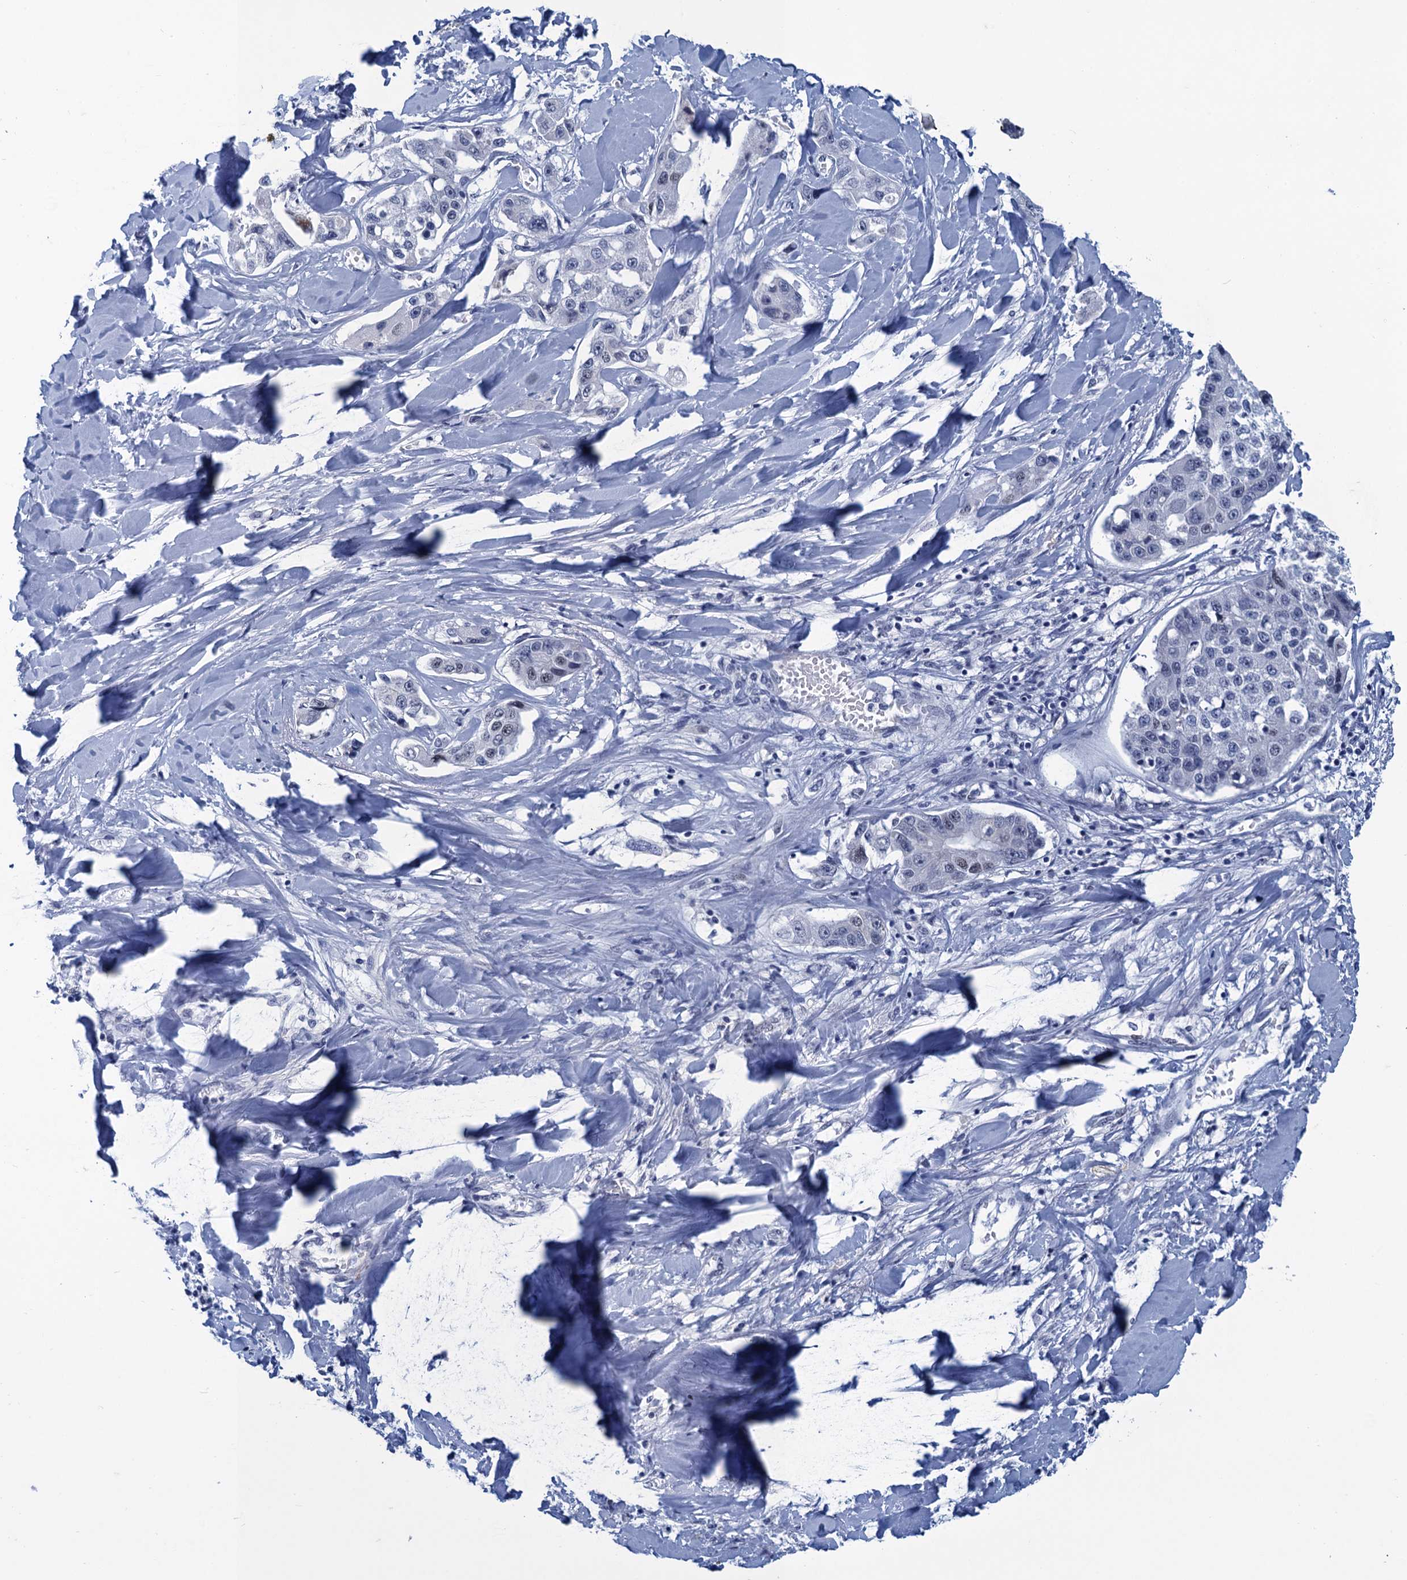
{"staining": {"intensity": "negative", "quantity": "none", "location": "none"}, "tissue": "liver cancer", "cell_type": "Tumor cells", "image_type": "cancer", "snomed": [{"axis": "morphology", "description": "Cholangiocarcinoma"}, {"axis": "topography", "description": "Liver"}], "caption": "Tumor cells show no significant expression in liver cholangiocarcinoma.", "gene": "GINS3", "patient": {"sex": "male", "age": 59}}